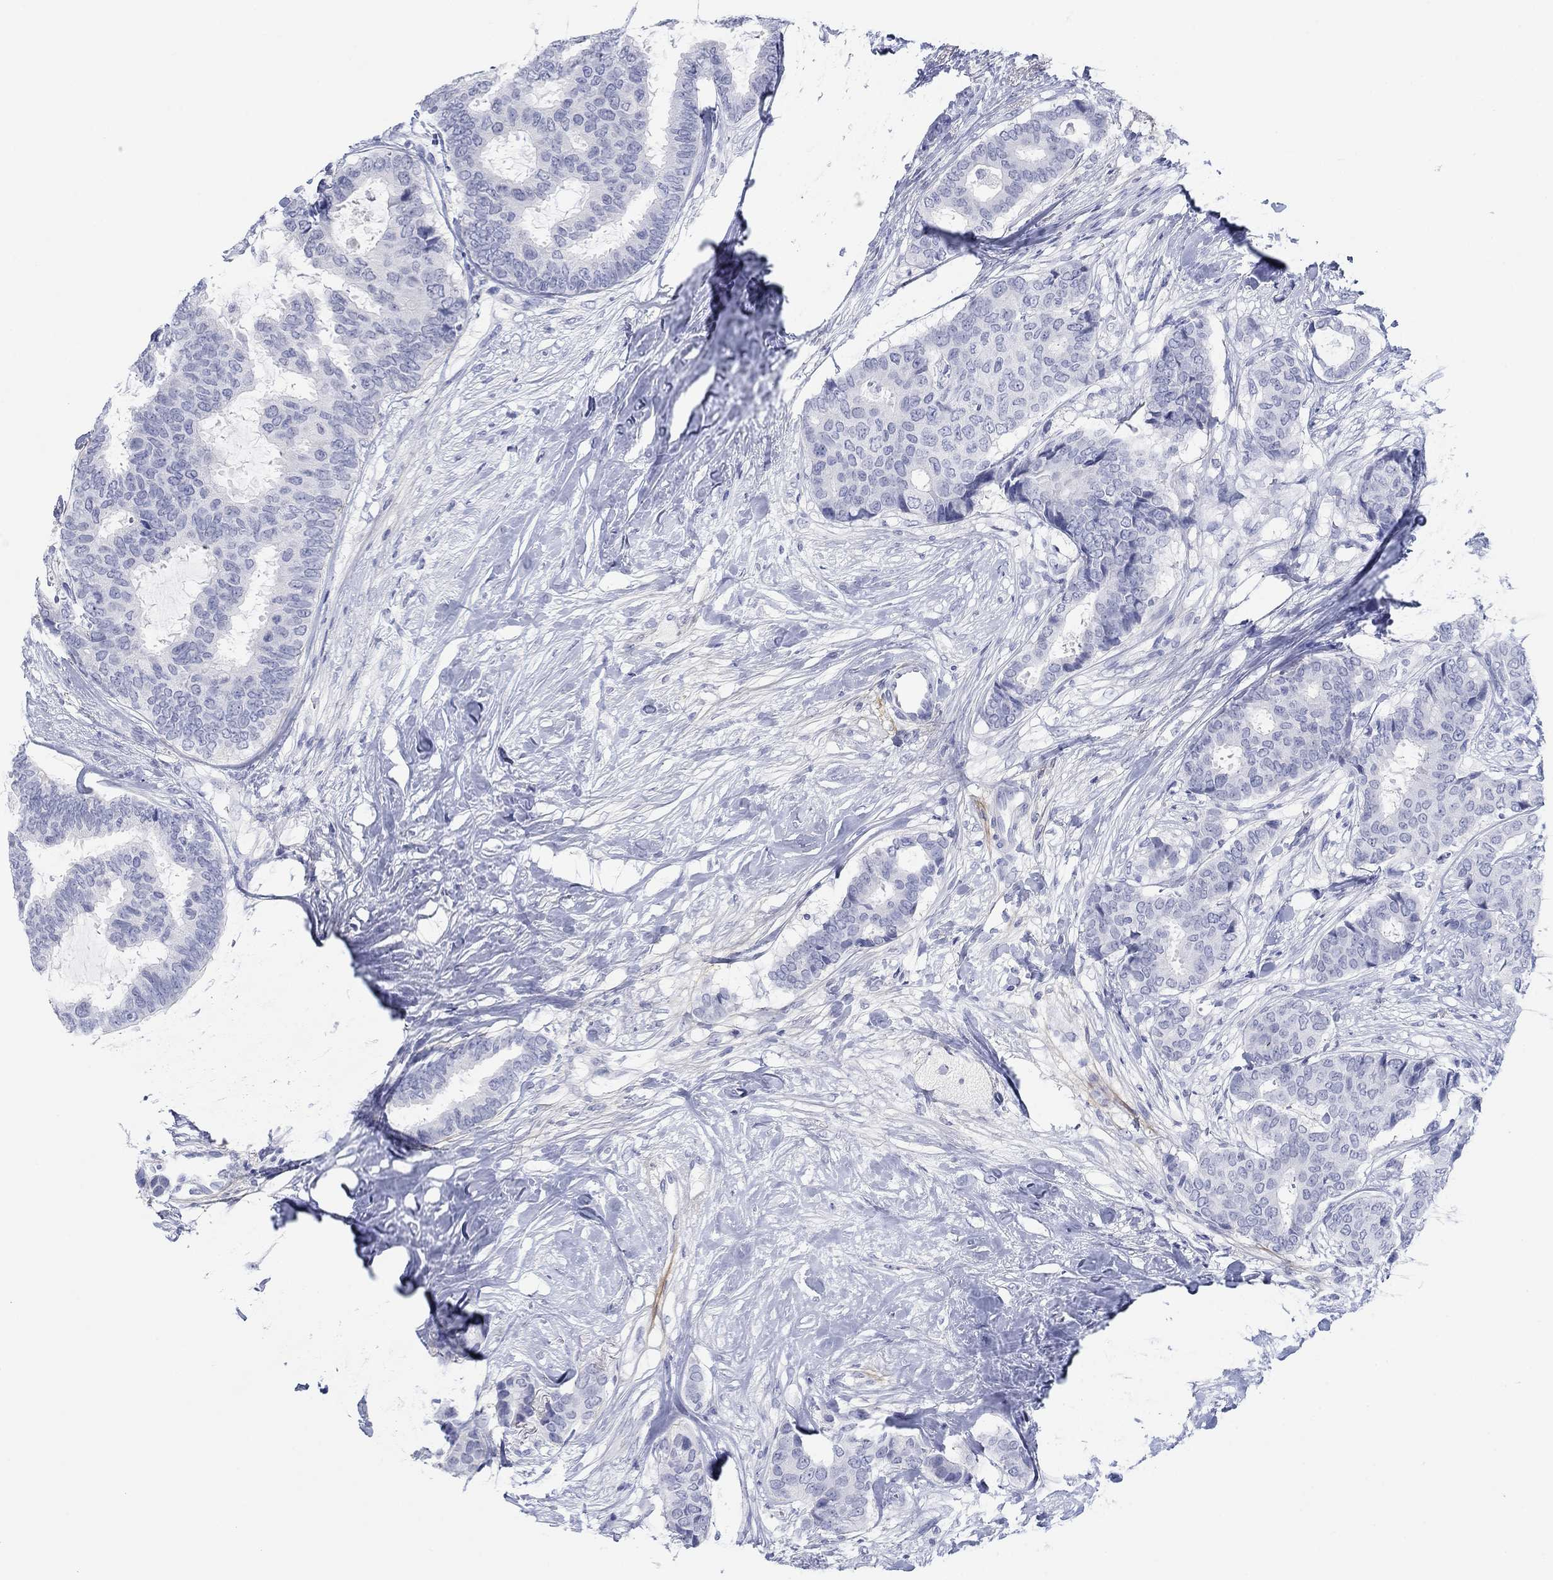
{"staining": {"intensity": "negative", "quantity": "none", "location": "none"}, "tissue": "breast cancer", "cell_type": "Tumor cells", "image_type": "cancer", "snomed": [{"axis": "morphology", "description": "Duct carcinoma"}, {"axis": "topography", "description": "Breast"}], "caption": "Tumor cells are negative for protein expression in human breast invasive ductal carcinoma.", "gene": "PDYN", "patient": {"sex": "female", "age": 75}}